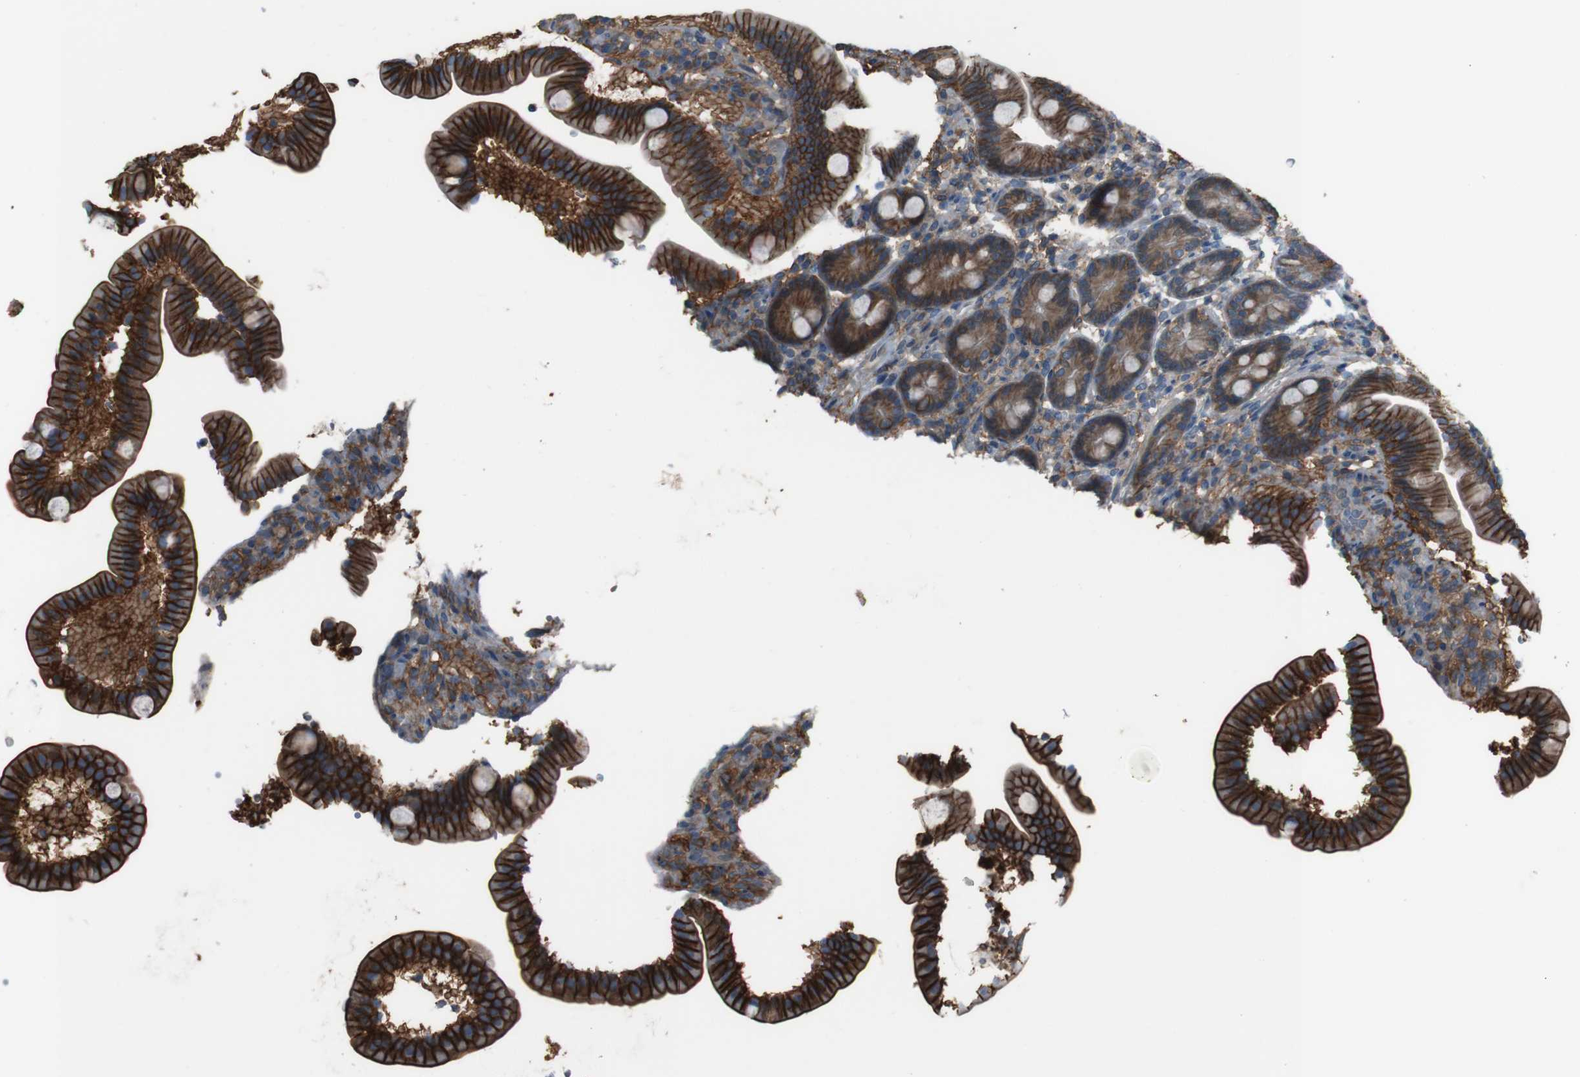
{"staining": {"intensity": "strong", "quantity": ">75%", "location": "cytoplasmic/membranous"}, "tissue": "duodenum", "cell_type": "Glandular cells", "image_type": "normal", "snomed": [{"axis": "morphology", "description": "Normal tissue, NOS"}, {"axis": "topography", "description": "Duodenum"}], "caption": "Unremarkable duodenum was stained to show a protein in brown. There is high levels of strong cytoplasmic/membranous staining in approximately >75% of glandular cells. (DAB = brown stain, brightfield microscopy at high magnification).", "gene": "ATP2B1", "patient": {"sex": "male", "age": 54}}